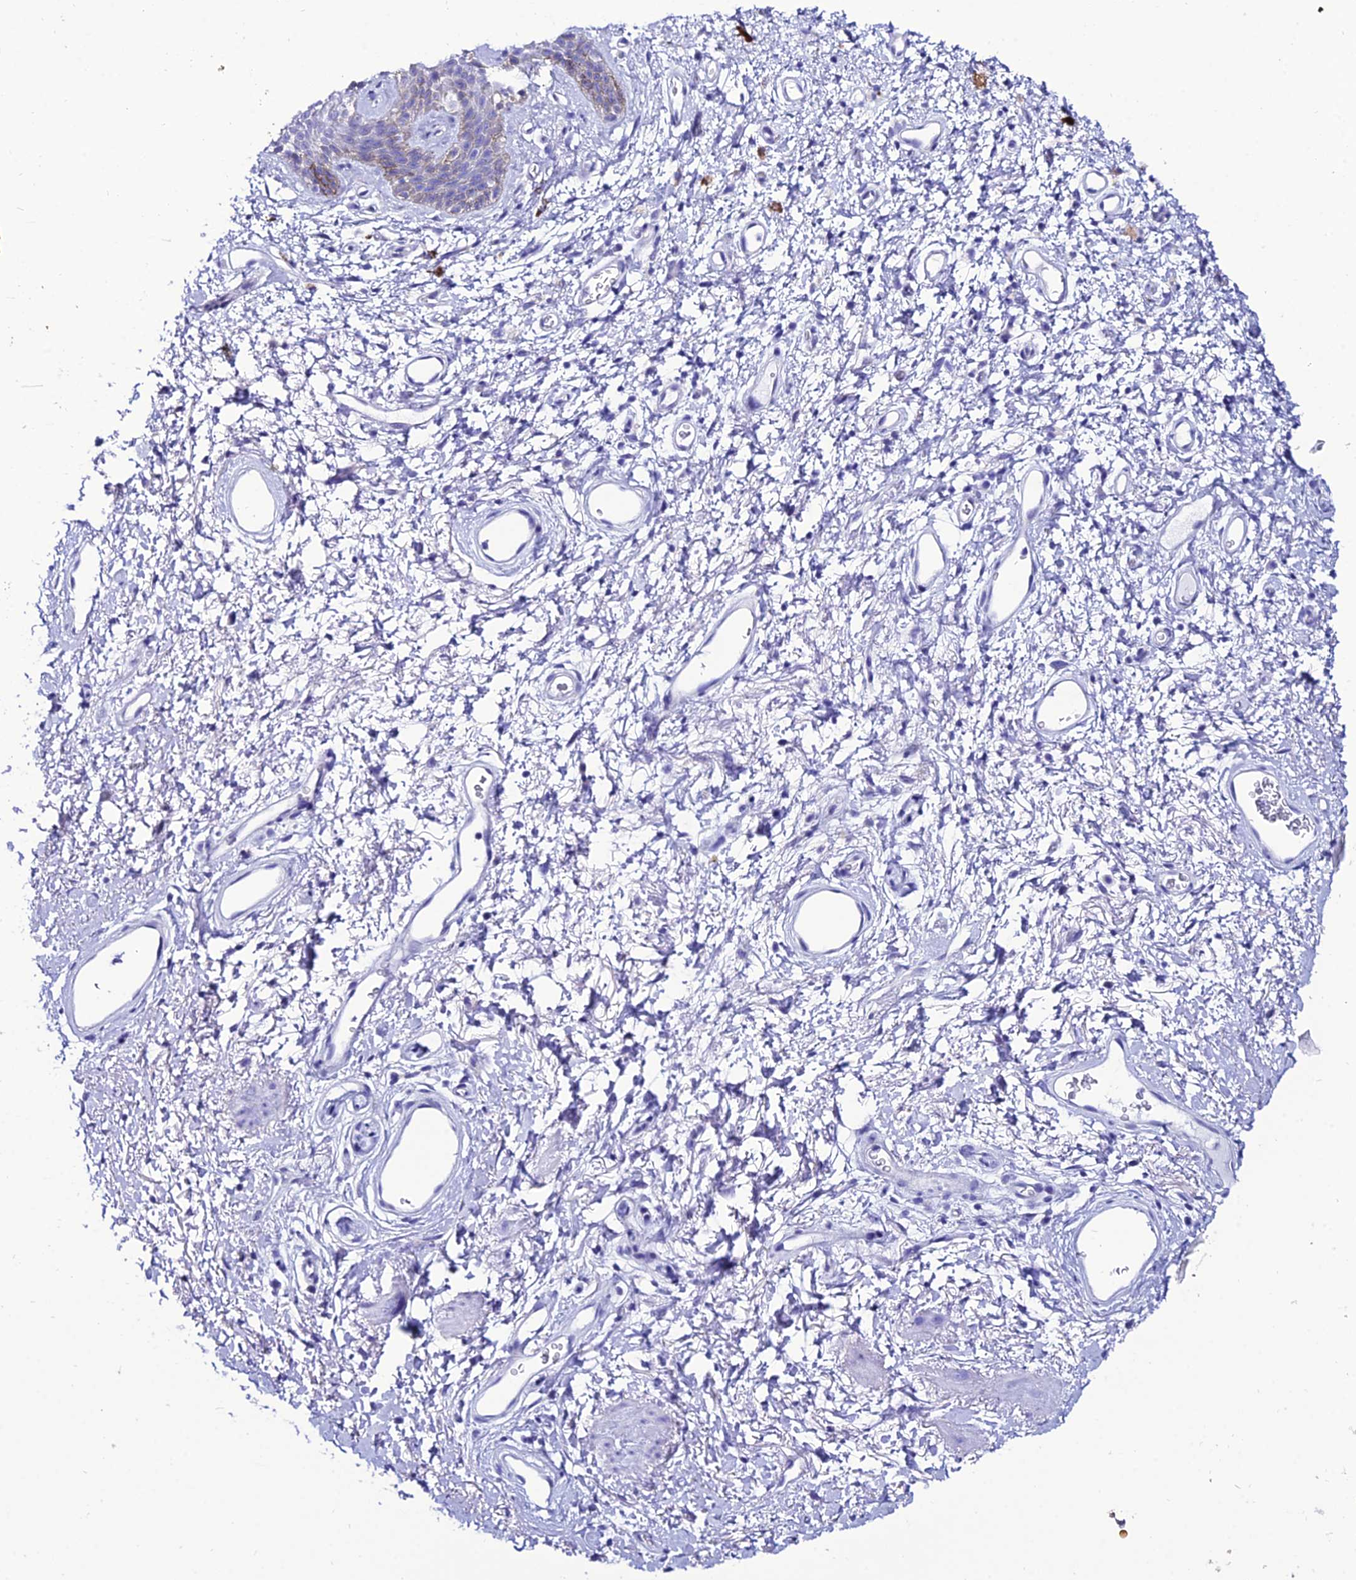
{"staining": {"intensity": "weak", "quantity": "<25%", "location": "cytoplasmic/membranous"}, "tissue": "skin", "cell_type": "Epidermal cells", "image_type": "normal", "snomed": [{"axis": "morphology", "description": "Normal tissue, NOS"}, {"axis": "topography", "description": "Anal"}], "caption": "Epidermal cells are negative for brown protein staining in unremarkable skin. (Stains: DAB (3,3'-diaminobenzidine) IHC with hematoxylin counter stain, Microscopy: brightfield microscopy at high magnification).", "gene": "OR4D5", "patient": {"sex": "female", "age": 46}}